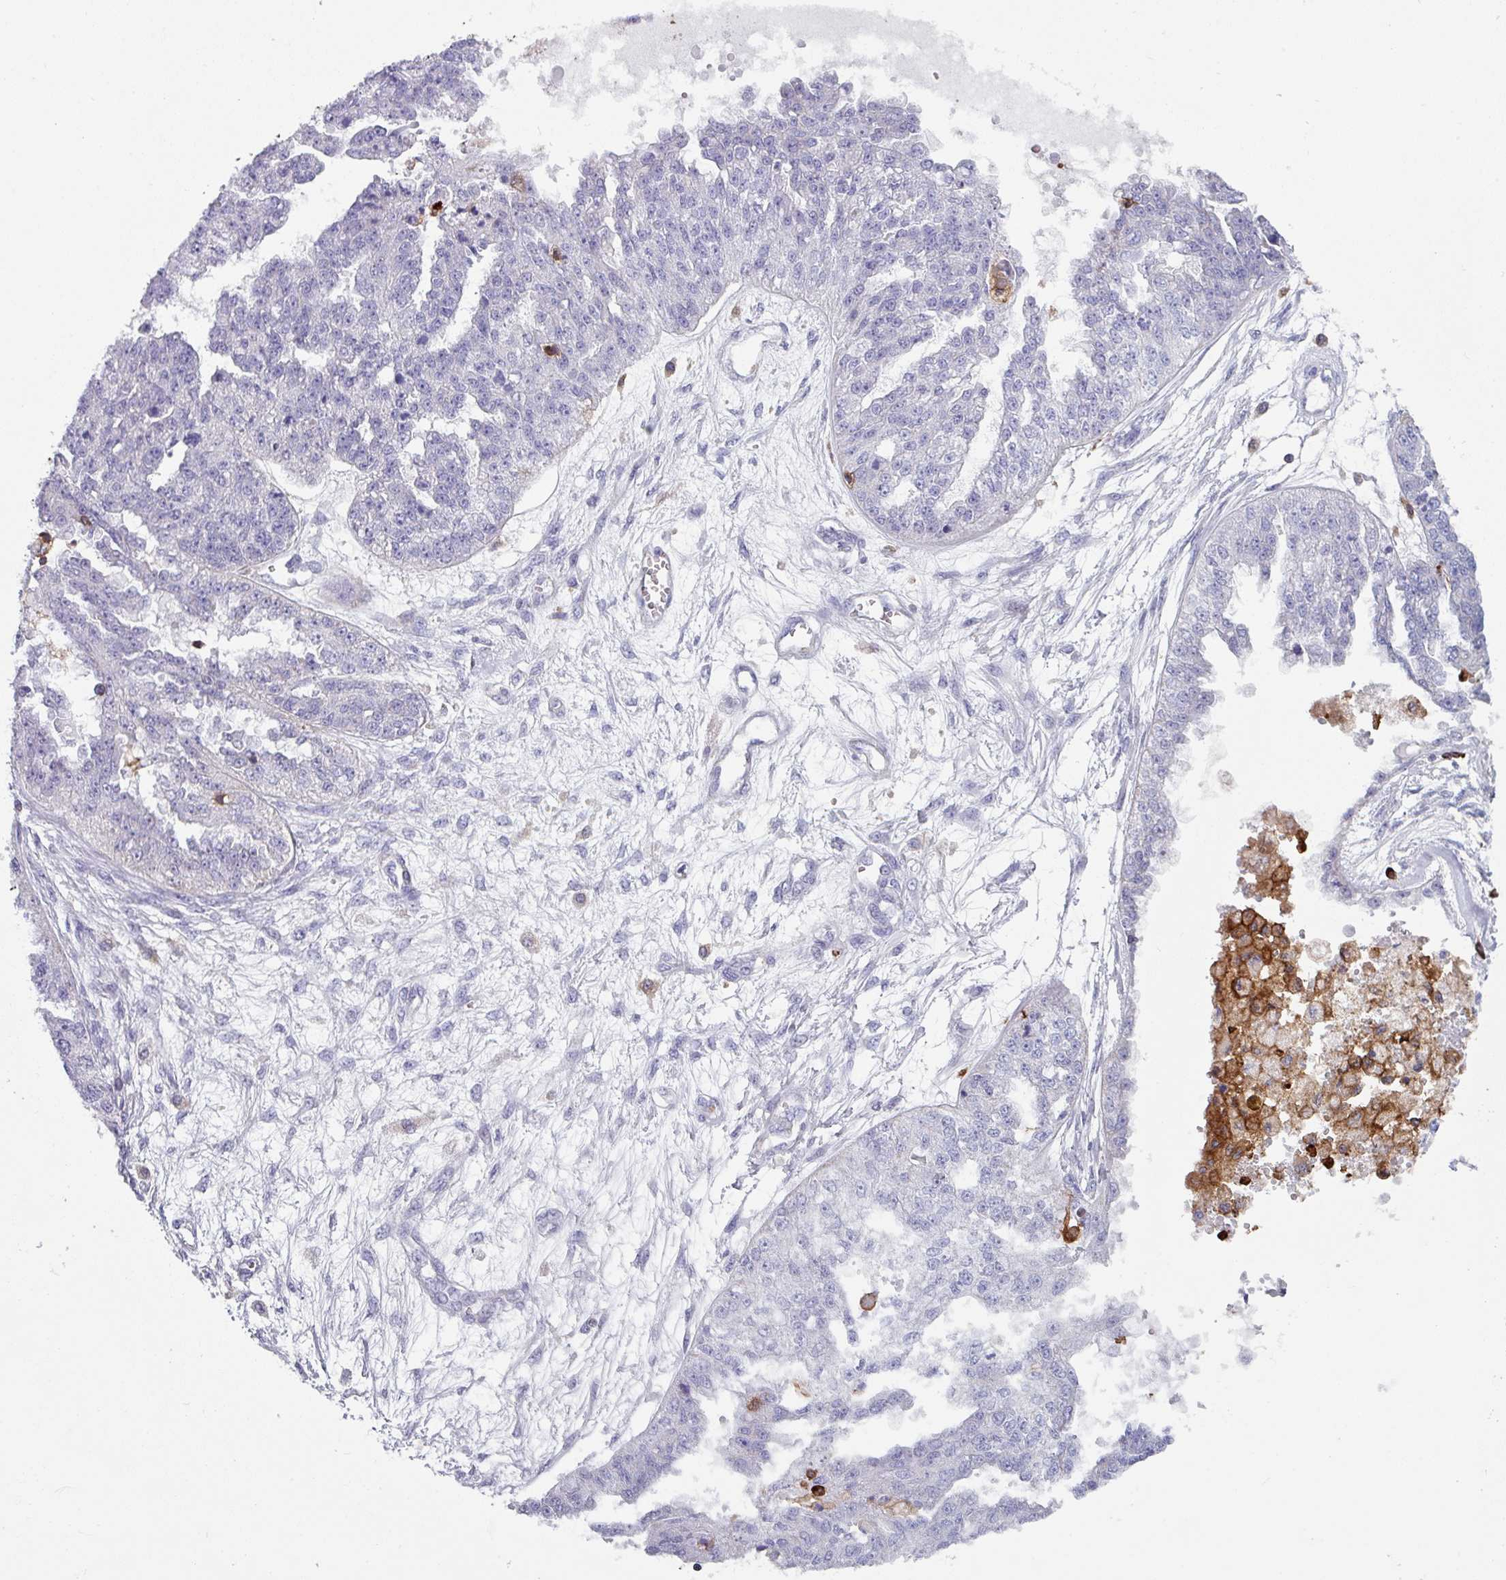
{"staining": {"intensity": "negative", "quantity": "none", "location": "none"}, "tissue": "ovarian cancer", "cell_type": "Tumor cells", "image_type": "cancer", "snomed": [{"axis": "morphology", "description": "Cystadenocarcinoma, serous, NOS"}, {"axis": "topography", "description": "Ovary"}], "caption": "Immunohistochemistry (IHC) of ovarian cancer shows no staining in tumor cells.", "gene": "EXOSC5", "patient": {"sex": "female", "age": 58}}